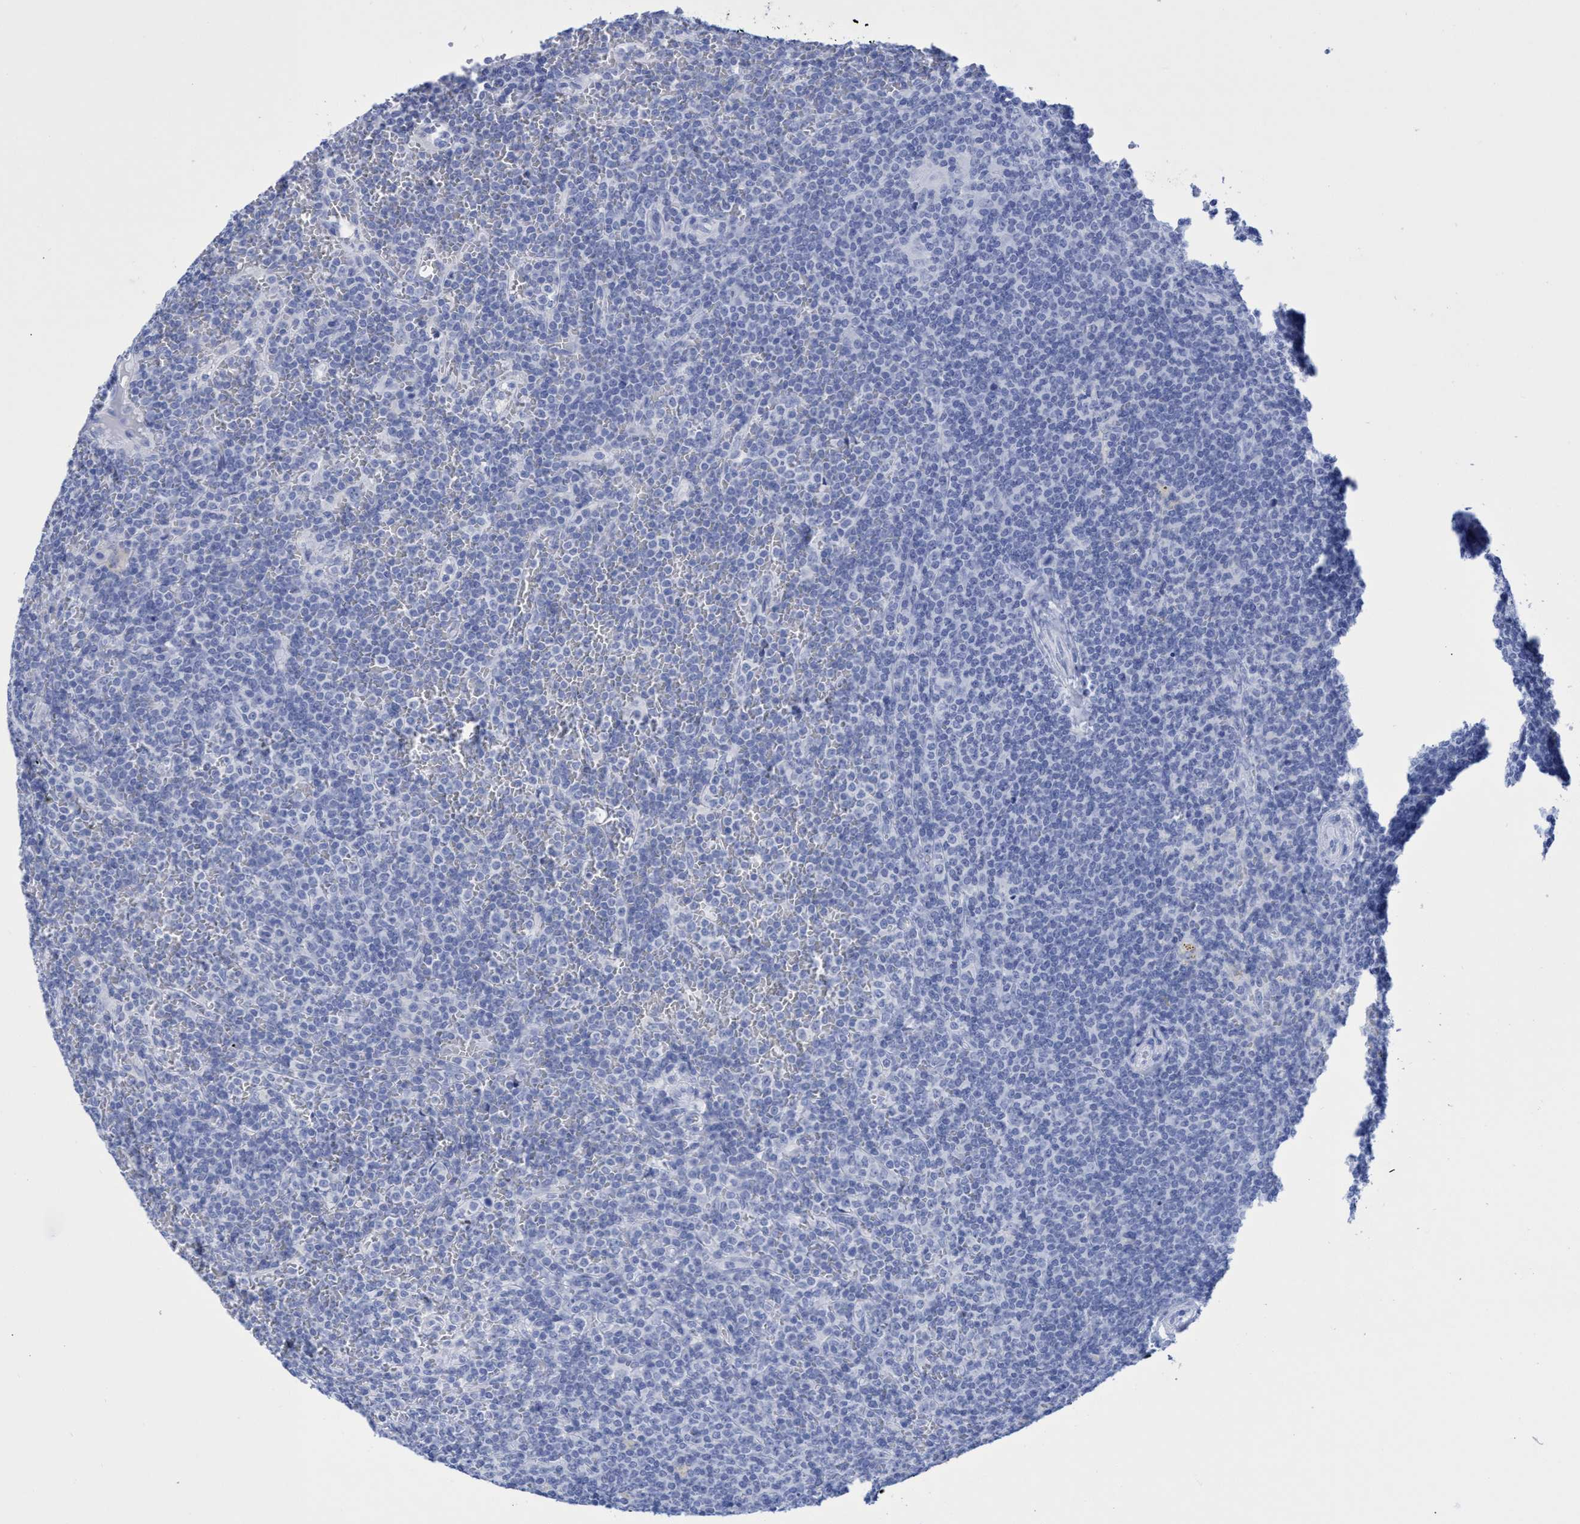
{"staining": {"intensity": "negative", "quantity": "none", "location": "none"}, "tissue": "lymphoma", "cell_type": "Tumor cells", "image_type": "cancer", "snomed": [{"axis": "morphology", "description": "Malignant lymphoma, non-Hodgkin's type, Low grade"}, {"axis": "topography", "description": "Spleen"}], "caption": "A photomicrograph of human lymphoma is negative for staining in tumor cells.", "gene": "INSL6", "patient": {"sex": "female", "age": 19}}